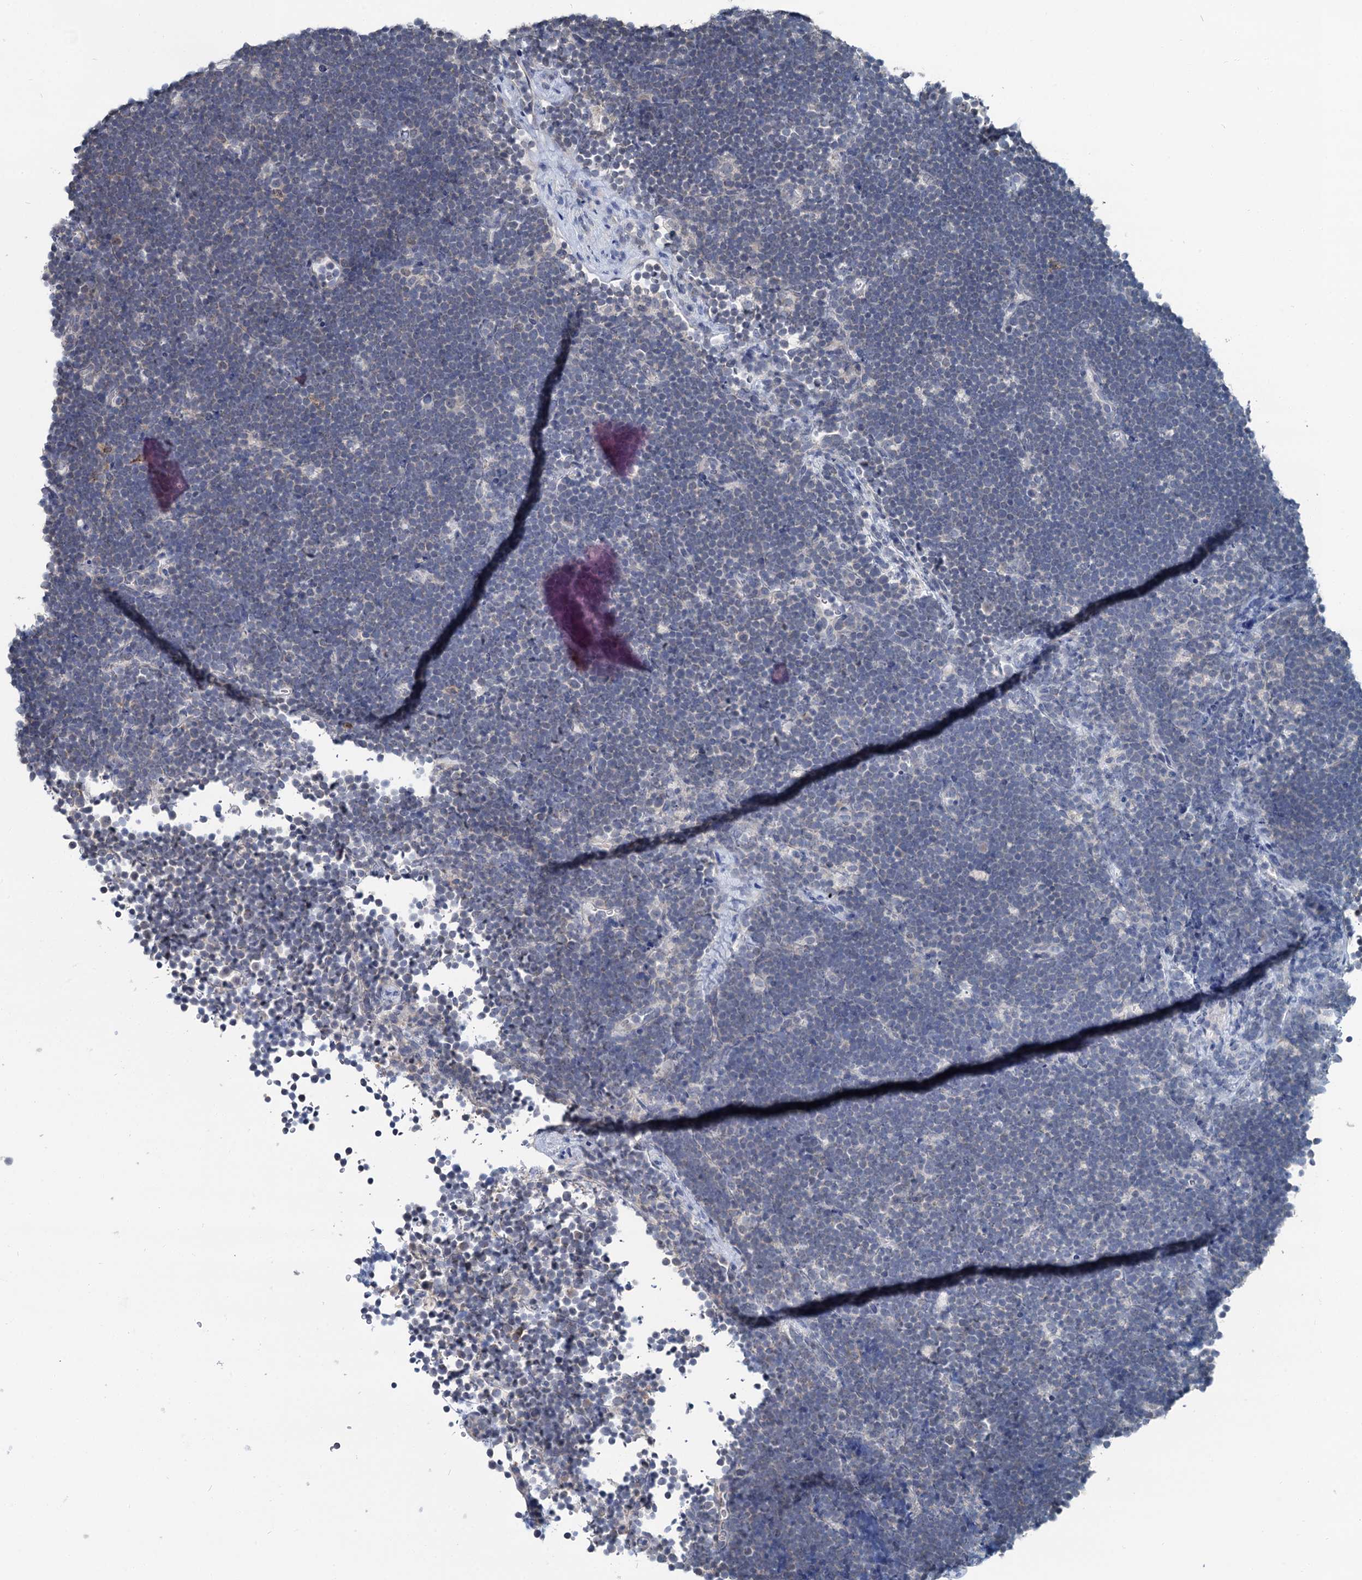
{"staining": {"intensity": "negative", "quantity": "none", "location": "none"}, "tissue": "lymphoma", "cell_type": "Tumor cells", "image_type": "cancer", "snomed": [{"axis": "morphology", "description": "Malignant lymphoma, non-Hodgkin's type, High grade"}, {"axis": "topography", "description": "Lymph node"}], "caption": "This is an immunohistochemistry (IHC) micrograph of high-grade malignant lymphoma, non-Hodgkin's type. There is no staining in tumor cells.", "gene": "MIOX", "patient": {"sex": "male", "age": 13}}